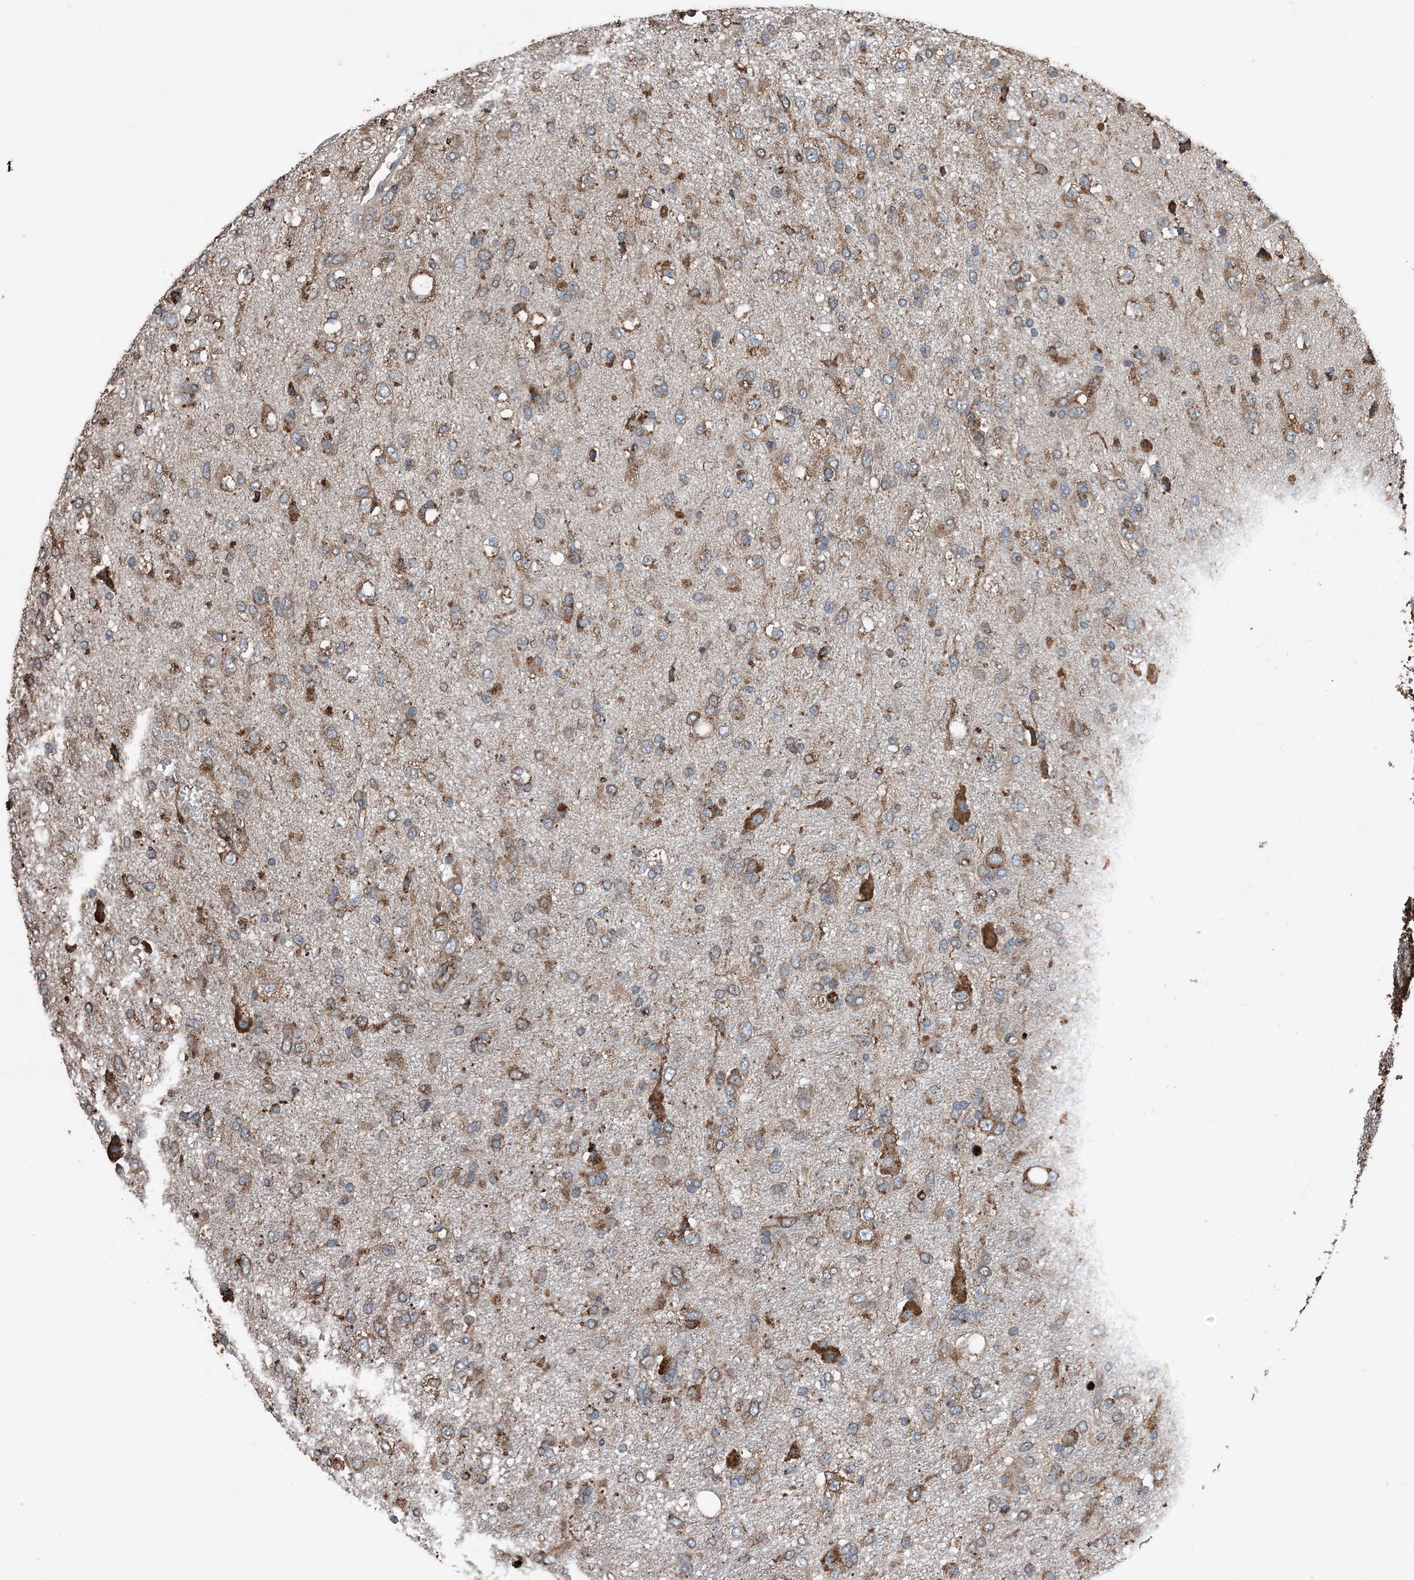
{"staining": {"intensity": "moderate", "quantity": "25%-75%", "location": "cytoplasmic/membranous"}, "tissue": "glioma", "cell_type": "Tumor cells", "image_type": "cancer", "snomed": [{"axis": "morphology", "description": "Glioma, malignant, Low grade"}, {"axis": "topography", "description": "Brain"}], "caption": "A brown stain highlights moderate cytoplasmic/membranous staining of a protein in glioma tumor cells. Immunohistochemistry (ihc) stains the protein in brown and the nuclei are stained blue.", "gene": "PDIA6", "patient": {"sex": "male", "age": 77}}